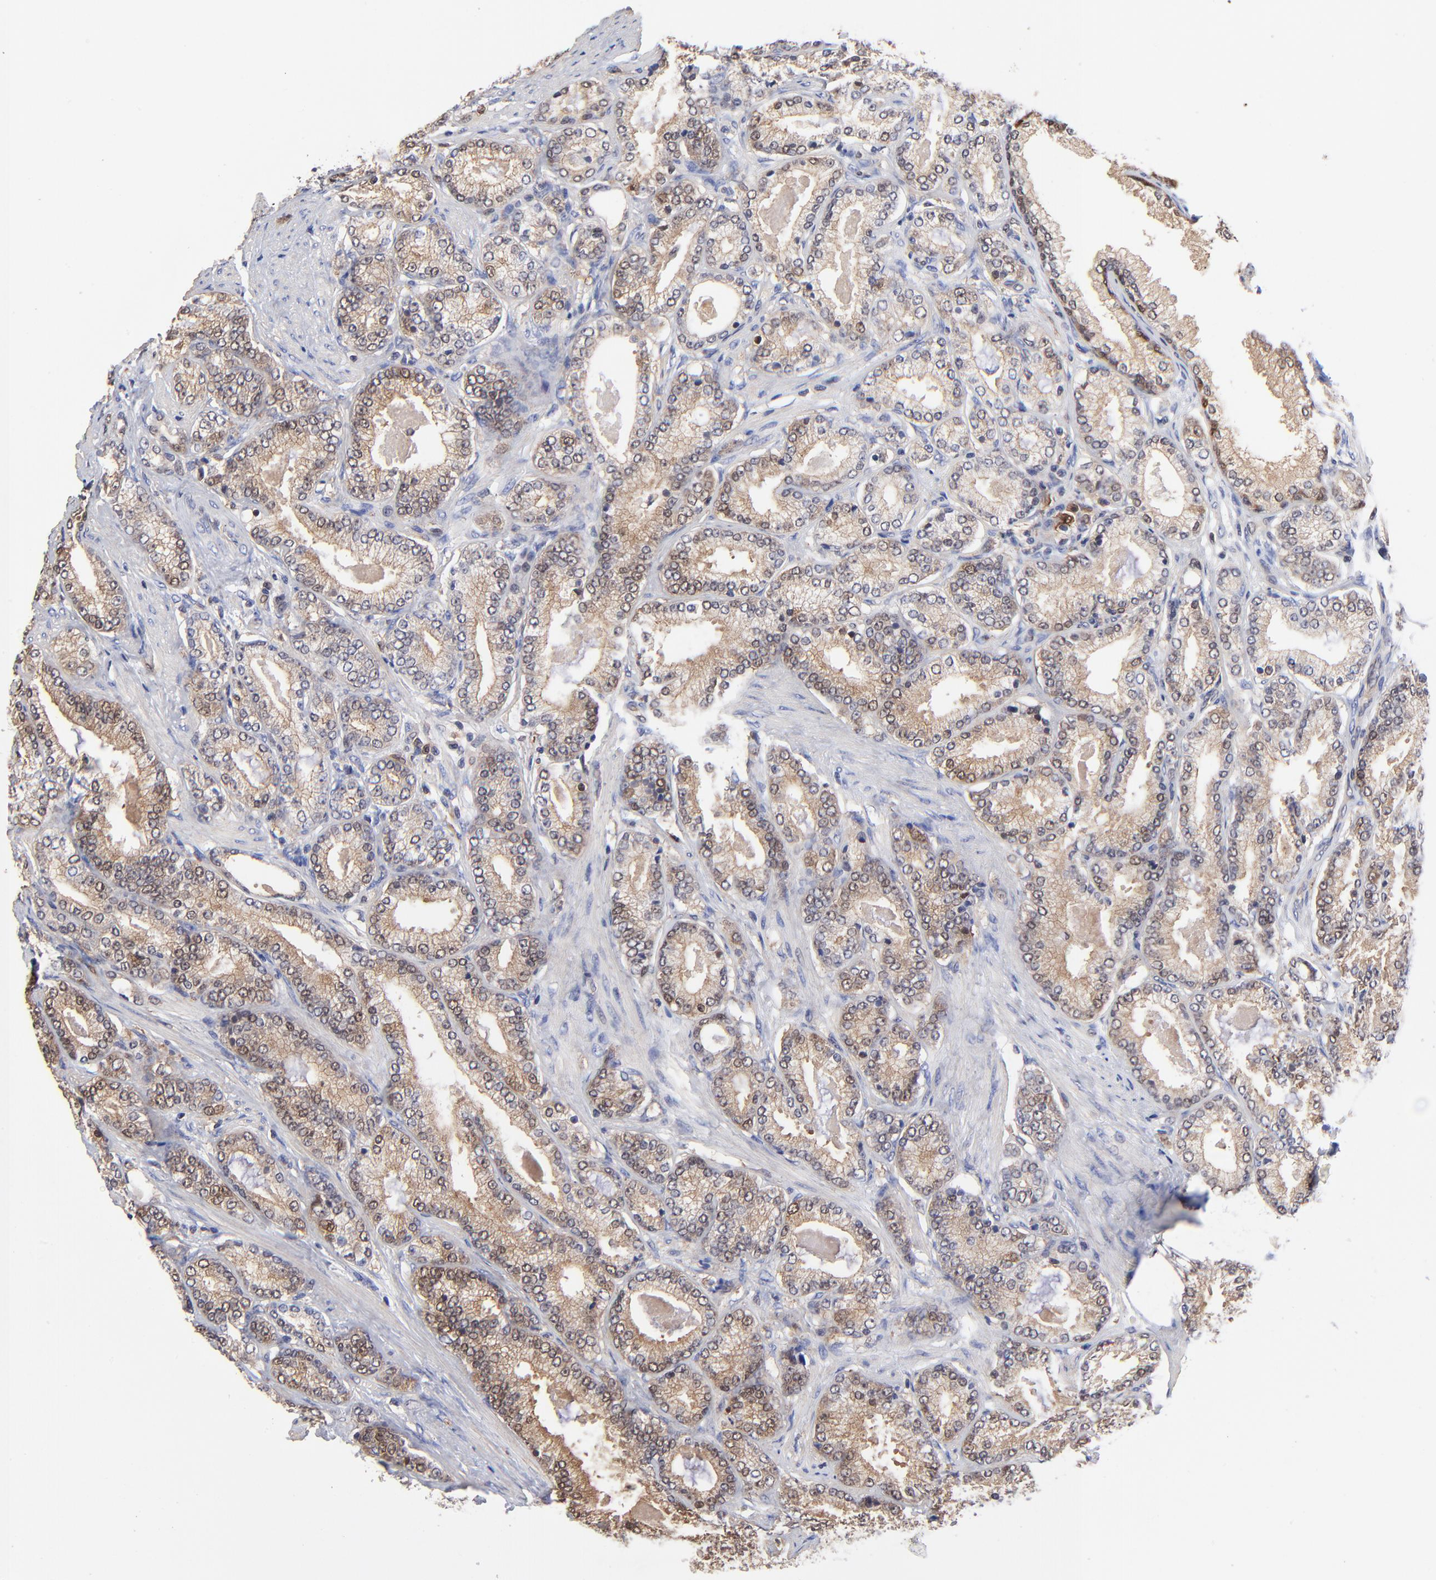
{"staining": {"intensity": "moderate", "quantity": "25%-75%", "location": "cytoplasmic/membranous,nuclear"}, "tissue": "prostate cancer", "cell_type": "Tumor cells", "image_type": "cancer", "snomed": [{"axis": "morphology", "description": "Adenocarcinoma, Low grade"}, {"axis": "topography", "description": "Prostate"}], "caption": "Low-grade adenocarcinoma (prostate) stained for a protein (brown) displays moderate cytoplasmic/membranous and nuclear positive staining in approximately 25%-75% of tumor cells.", "gene": "DCTPP1", "patient": {"sex": "male", "age": 71}}